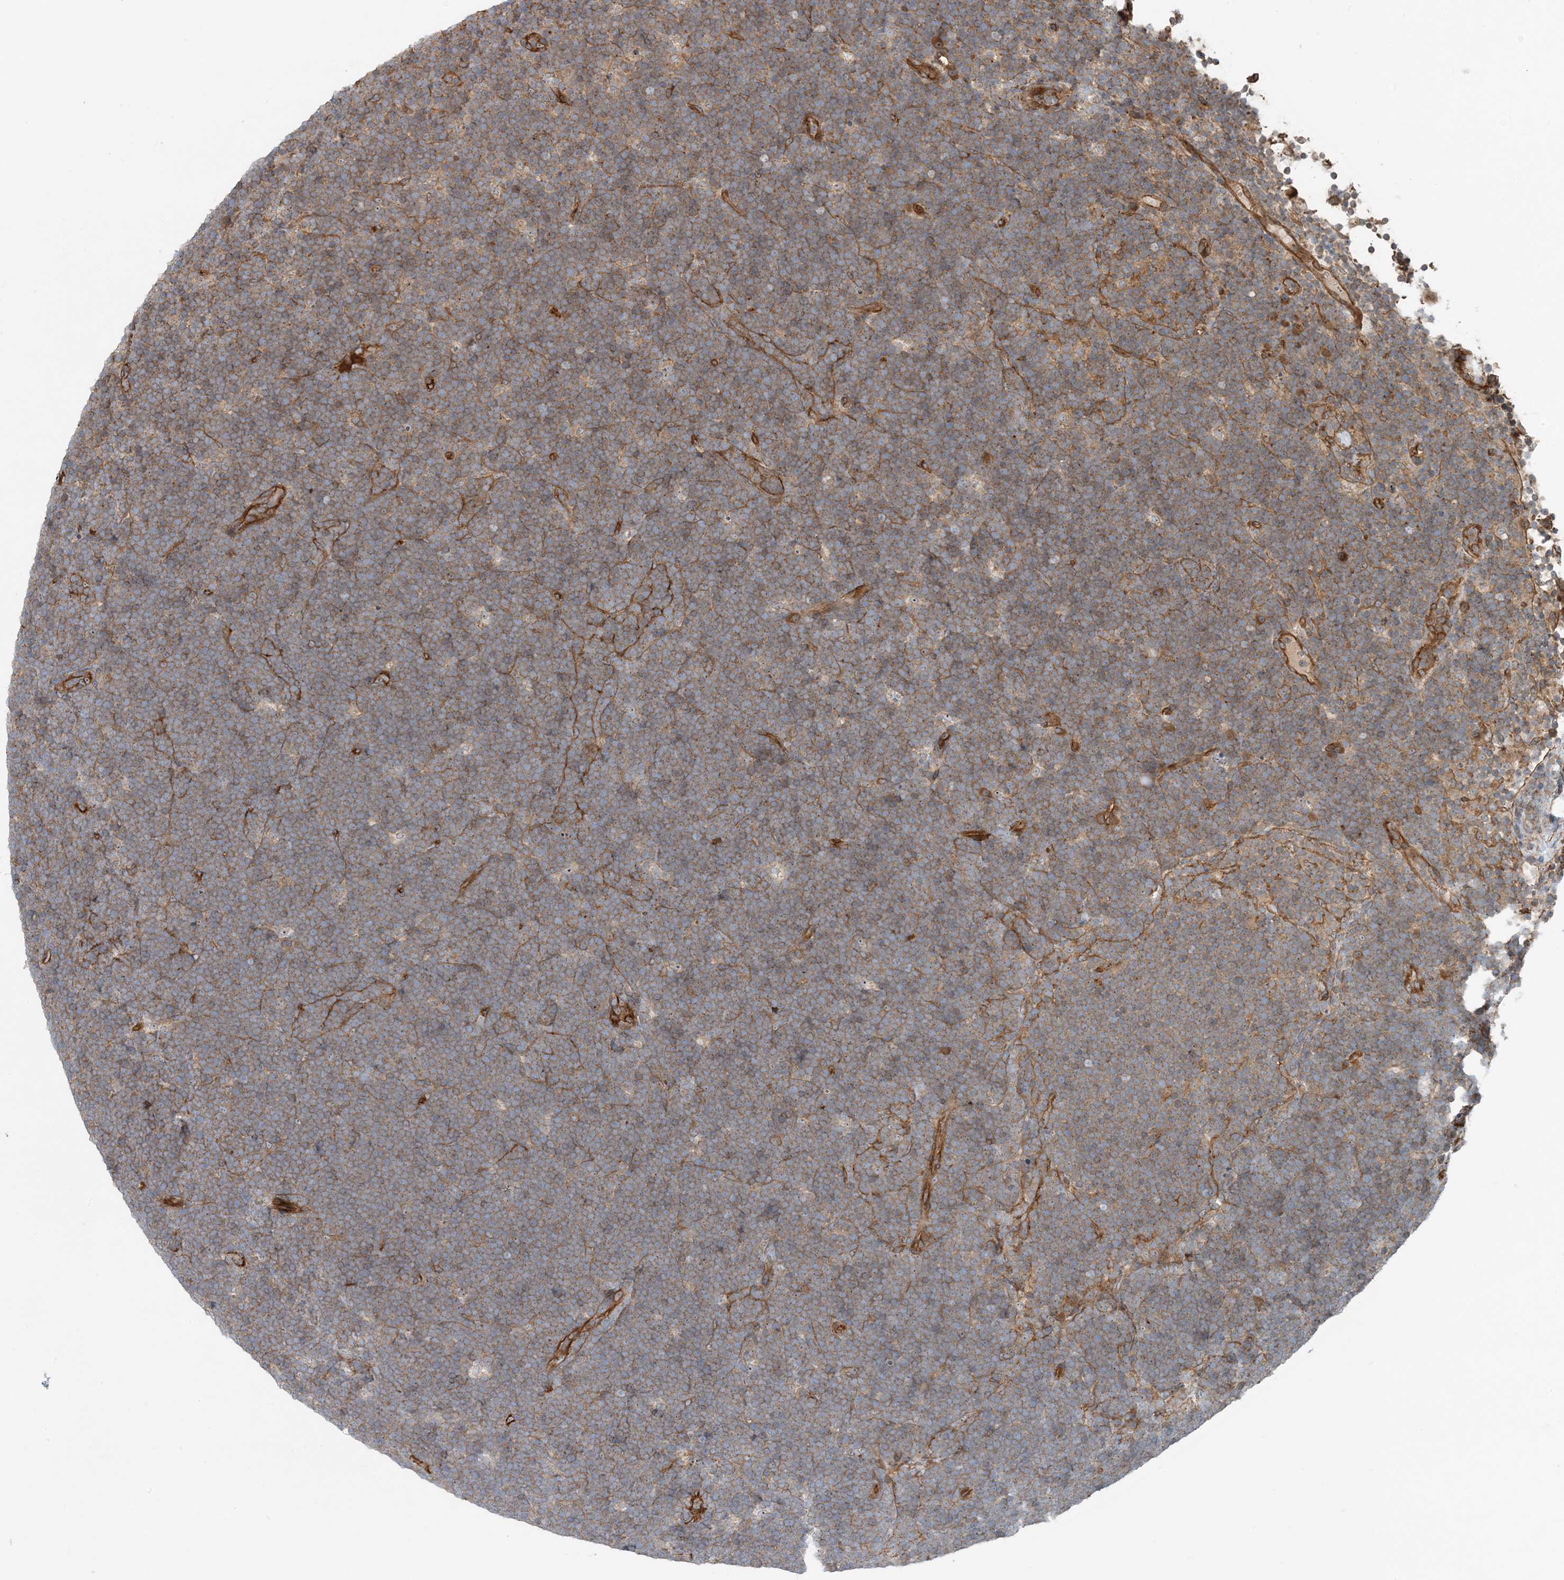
{"staining": {"intensity": "moderate", "quantity": ">75%", "location": "cytoplasmic/membranous"}, "tissue": "lymphoma", "cell_type": "Tumor cells", "image_type": "cancer", "snomed": [{"axis": "morphology", "description": "Malignant lymphoma, non-Hodgkin's type, High grade"}, {"axis": "topography", "description": "Lymph node"}], "caption": "Lymphoma stained for a protein (brown) exhibits moderate cytoplasmic/membranous positive staining in about >75% of tumor cells.", "gene": "MYL5", "patient": {"sex": "male", "age": 13}}